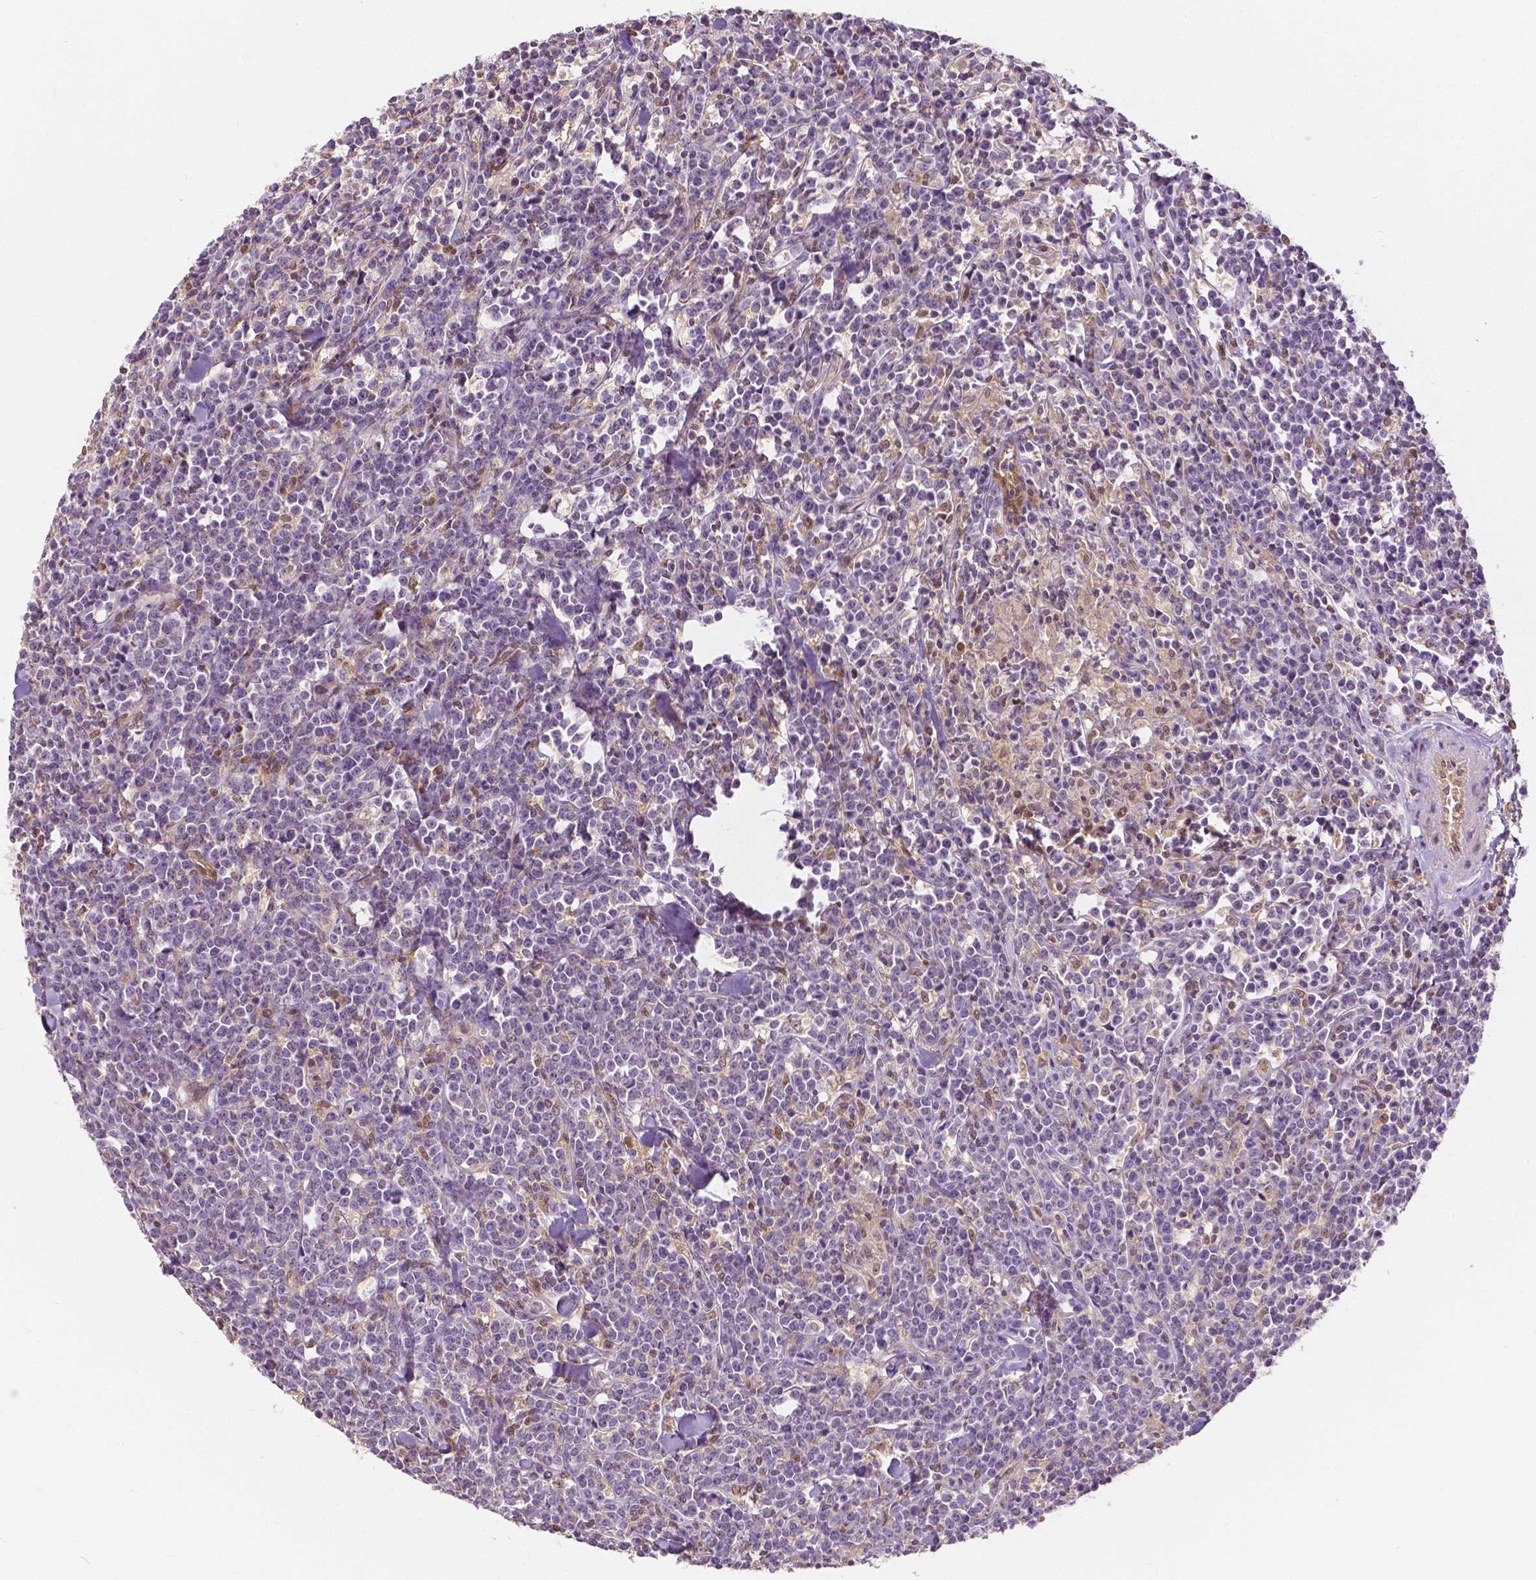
{"staining": {"intensity": "negative", "quantity": "none", "location": "none"}, "tissue": "lymphoma", "cell_type": "Tumor cells", "image_type": "cancer", "snomed": [{"axis": "morphology", "description": "Malignant lymphoma, non-Hodgkin's type, High grade"}, {"axis": "topography", "description": "Small intestine"}], "caption": "The photomicrograph exhibits no significant staining in tumor cells of malignant lymphoma, non-Hodgkin's type (high-grade).", "gene": "NAPRT", "patient": {"sex": "female", "age": 56}}